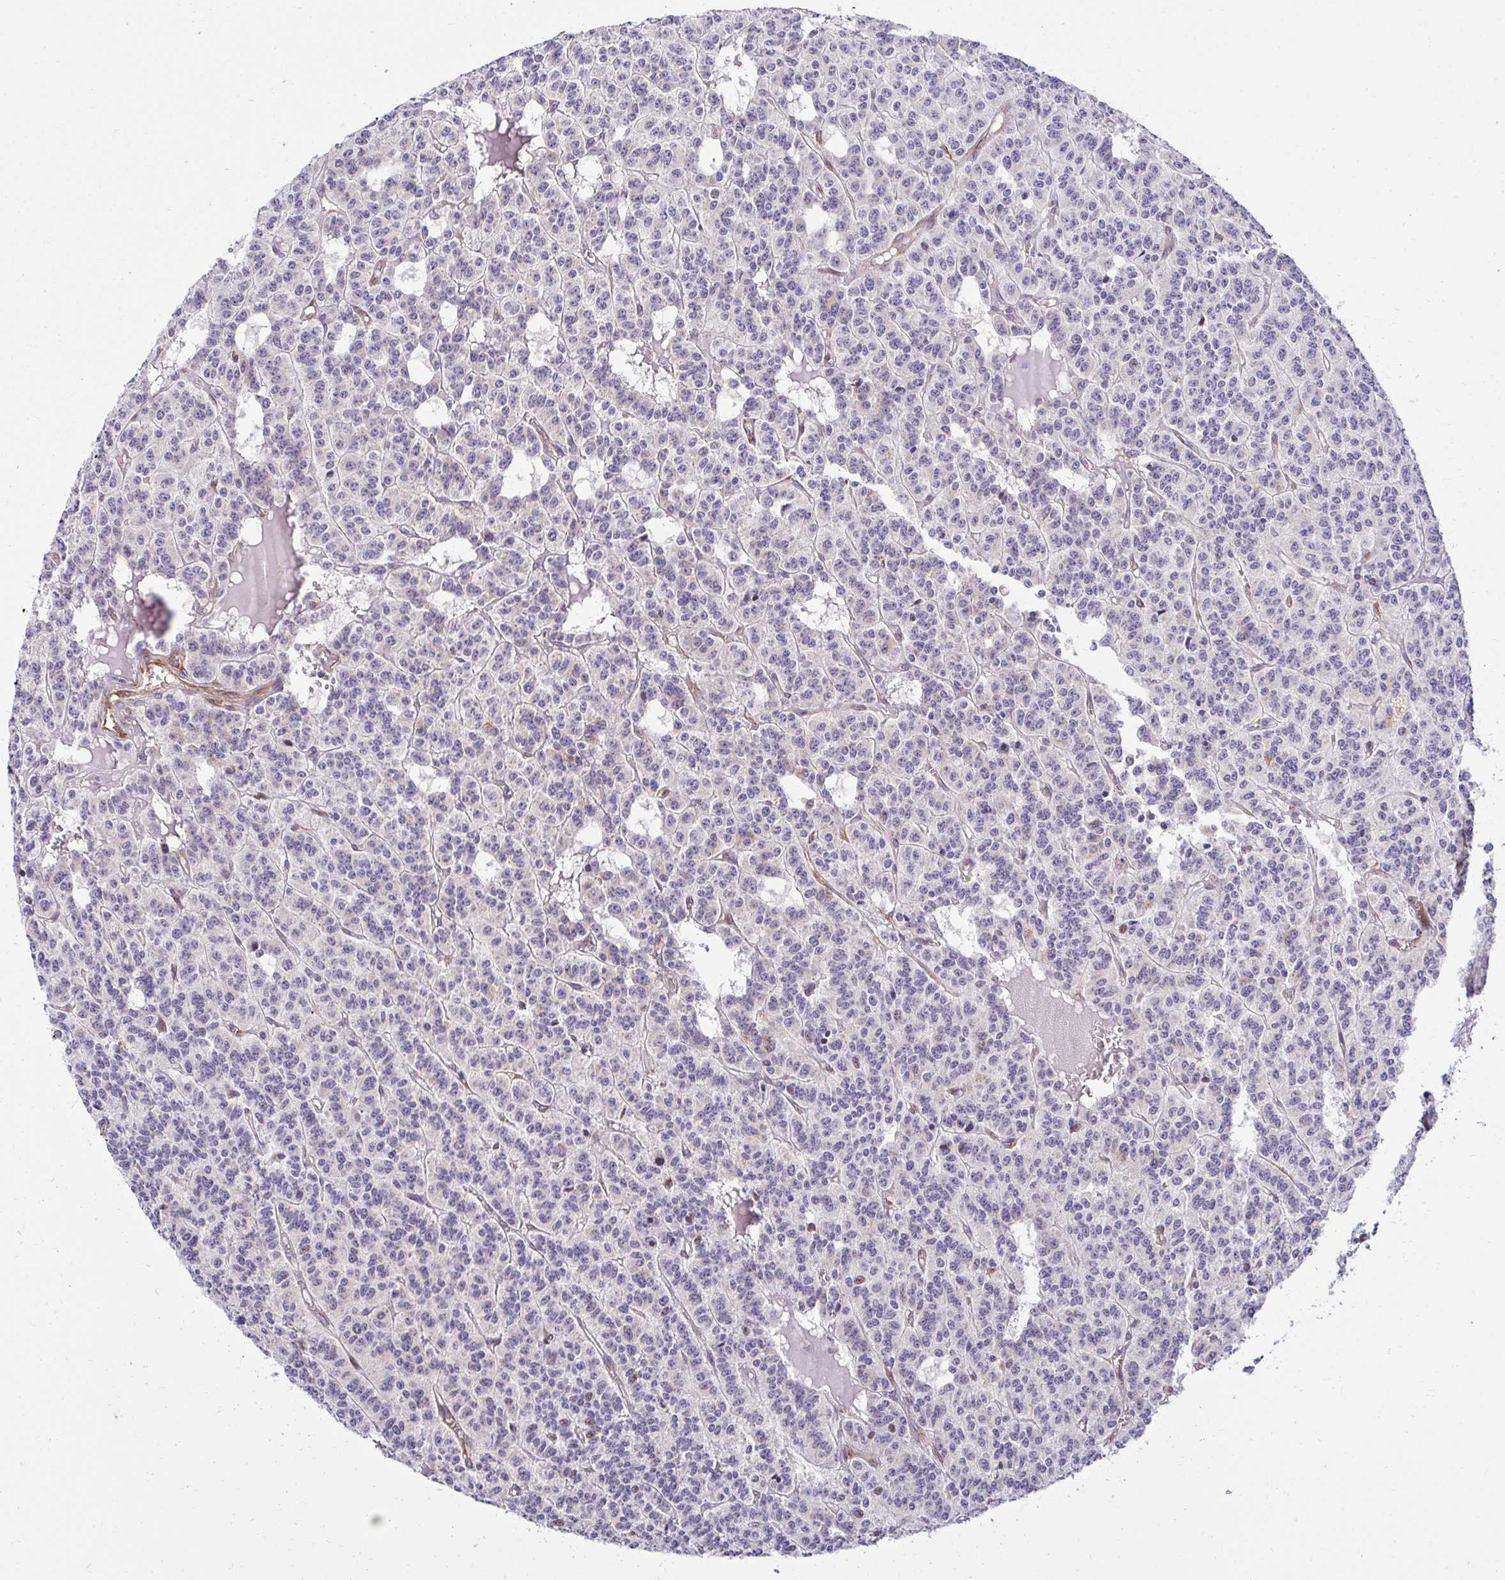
{"staining": {"intensity": "weak", "quantity": "<25%", "location": "cytoplasmic/membranous"}, "tissue": "carcinoid", "cell_type": "Tumor cells", "image_type": "cancer", "snomed": [{"axis": "morphology", "description": "Carcinoid, malignant, NOS"}, {"axis": "topography", "description": "Lung"}], "caption": "A photomicrograph of human malignant carcinoid is negative for staining in tumor cells.", "gene": "HPS1", "patient": {"sex": "female", "age": 71}}